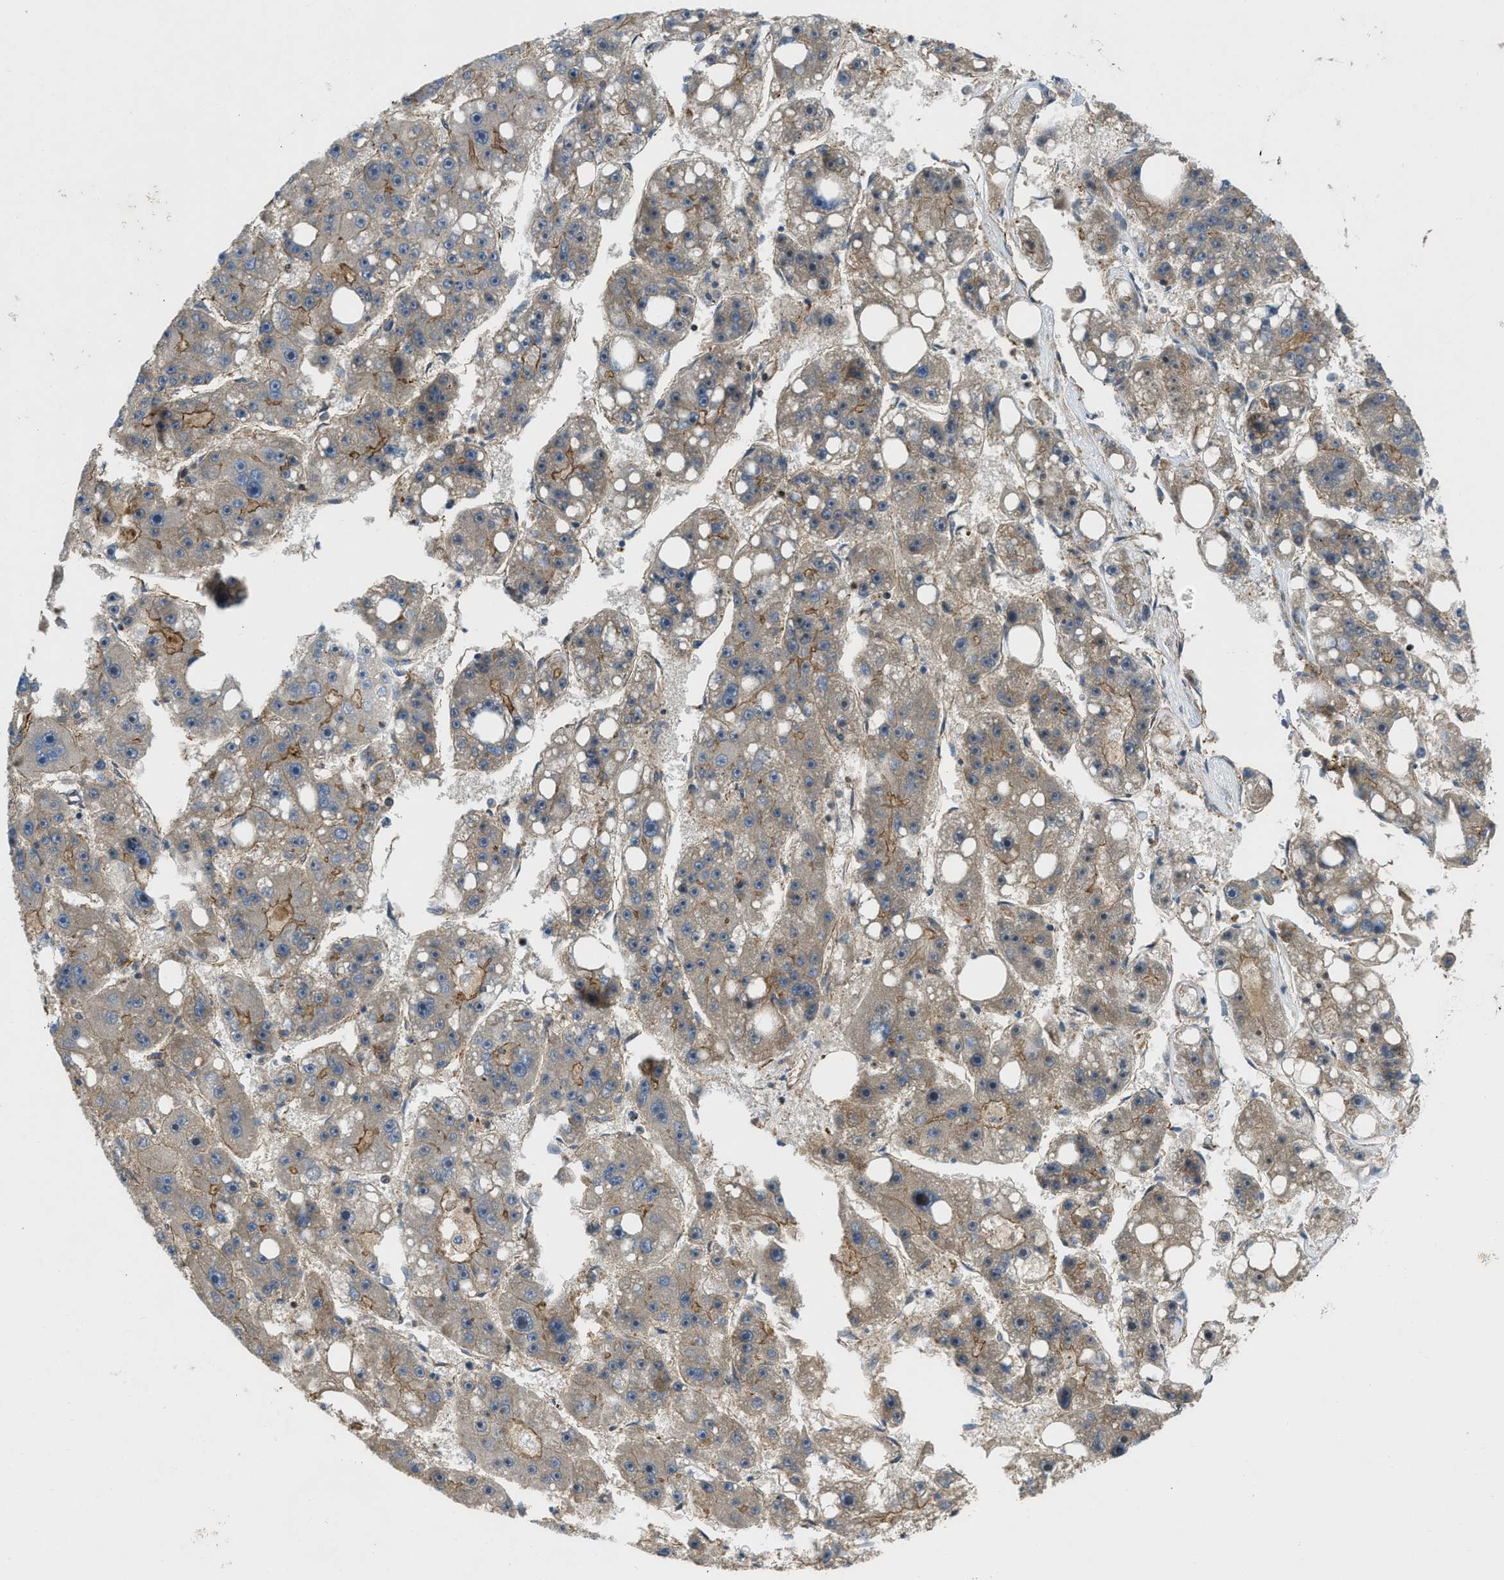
{"staining": {"intensity": "moderate", "quantity": "25%-75%", "location": "cytoplasmic/membranous"}, "tissue": "liver cancer", "cell_type": "Tumor cells", "image_type": "cancer", "snomed": [{"axis": "morphology", "description": "Carcinoma, Hepatocellular, NOS"}, {"axis": "topography", "description": "Liver"}], "caption": "Immunohistochemistry (IHC) (DAB) staining of liver cancer shows moderate cytoplasmic/membranous protein staining in about 25%-75% of tumor cells. (DAB IHC, brown staining for protein, blue staining for nuclei).", "gene": "NYNRIN", "patient": {"sex": "female", "age": 61}}